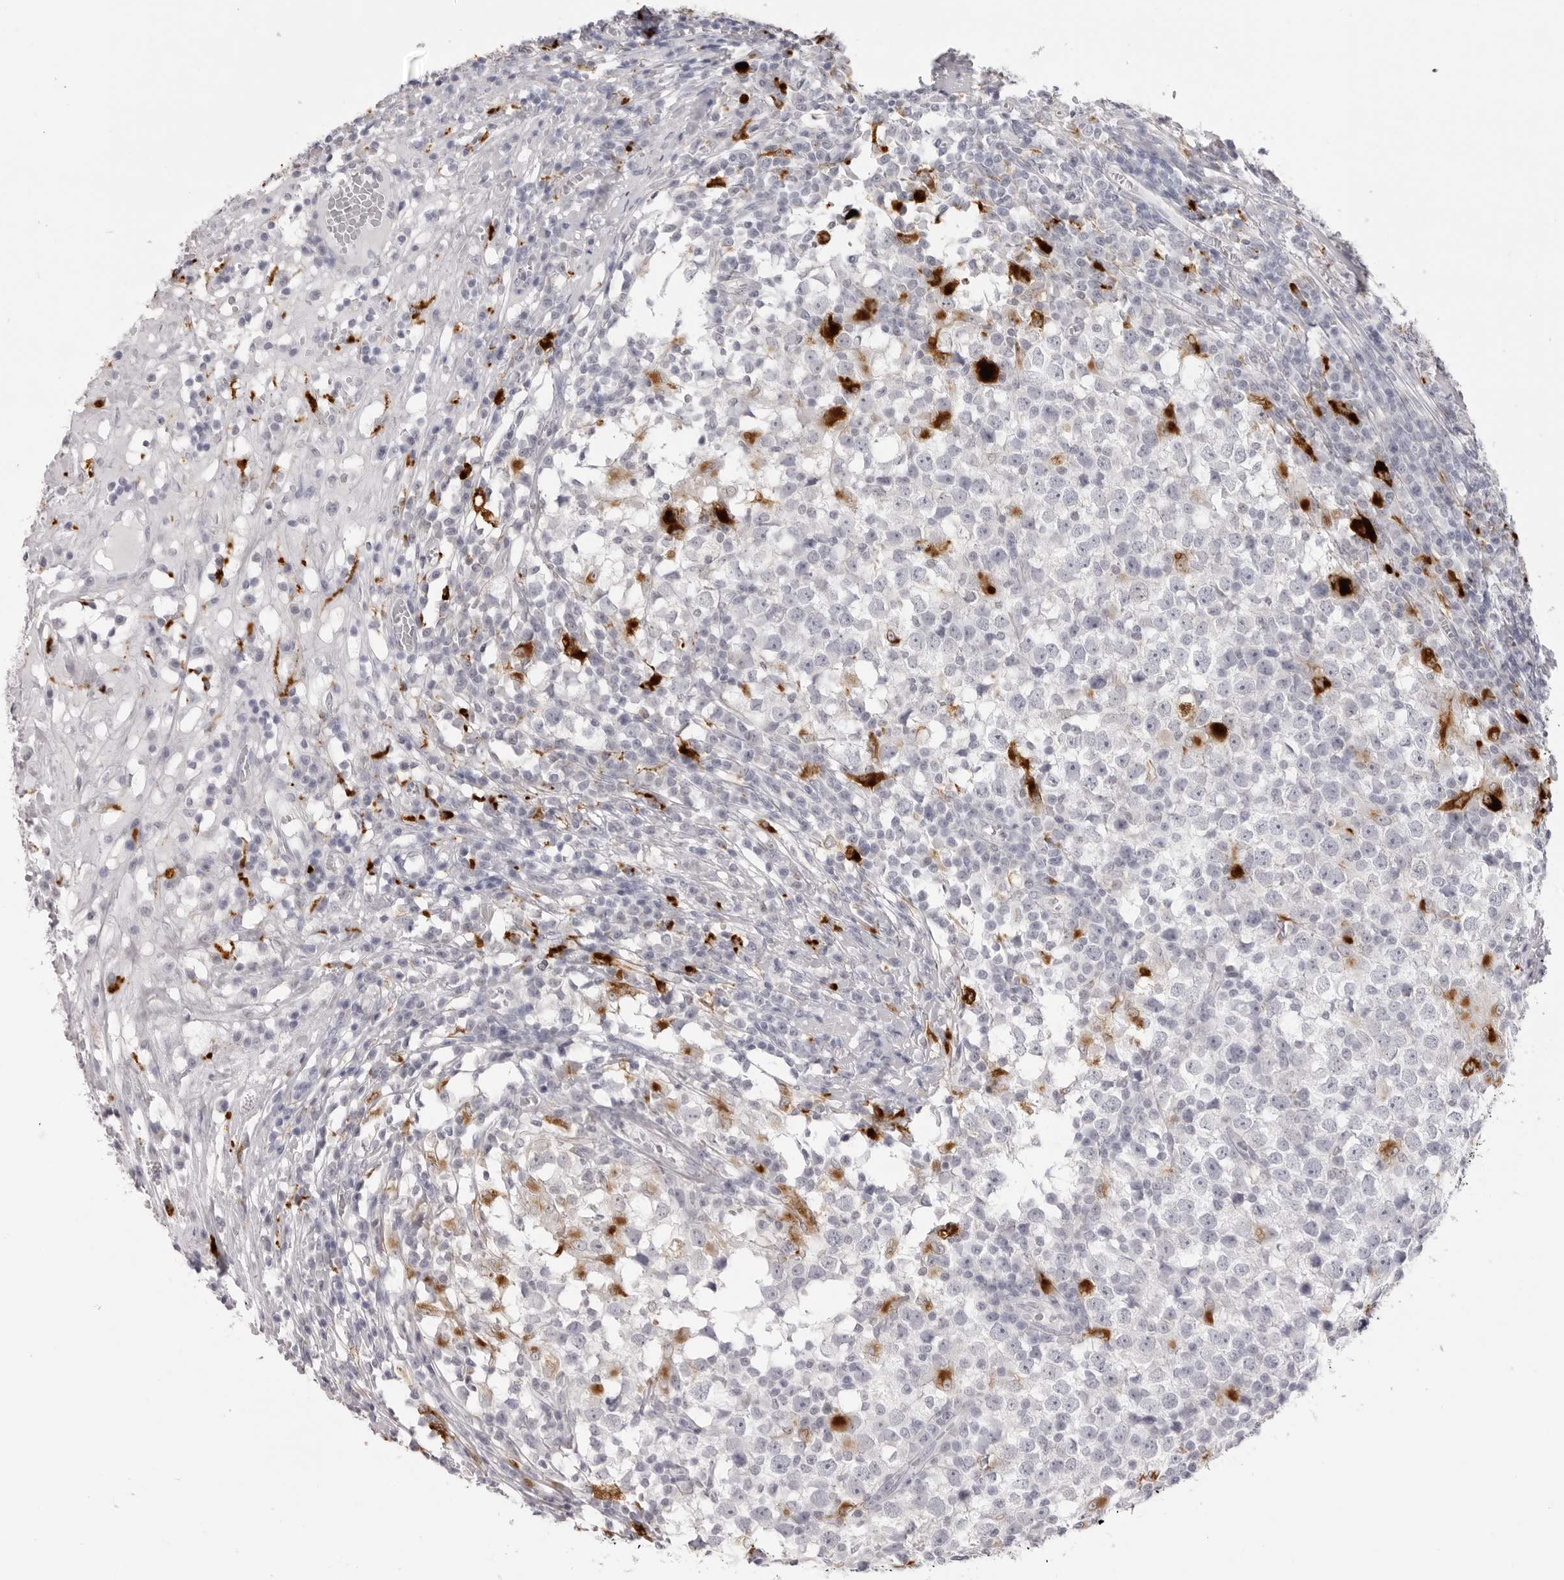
{"staining": {"intensity": "negative", "quantity": "none", "location": "none"}, "tissue": "testis cancer", "cell_type": "Tumor cells", "image_type": "cancer", "snomed": [{"axis": "morphology", "description": "Seminoma, NOS"}, {"axis": "topography", "description": "Testis"}], "caption": "Photomicrograph shows no protein positivity in tumor cells of seminoma (testis) tissue. (DAB immunohistochemistry, high magnification).", "gene": "IL25", "patient": {"sex": "male", "age": 65}}